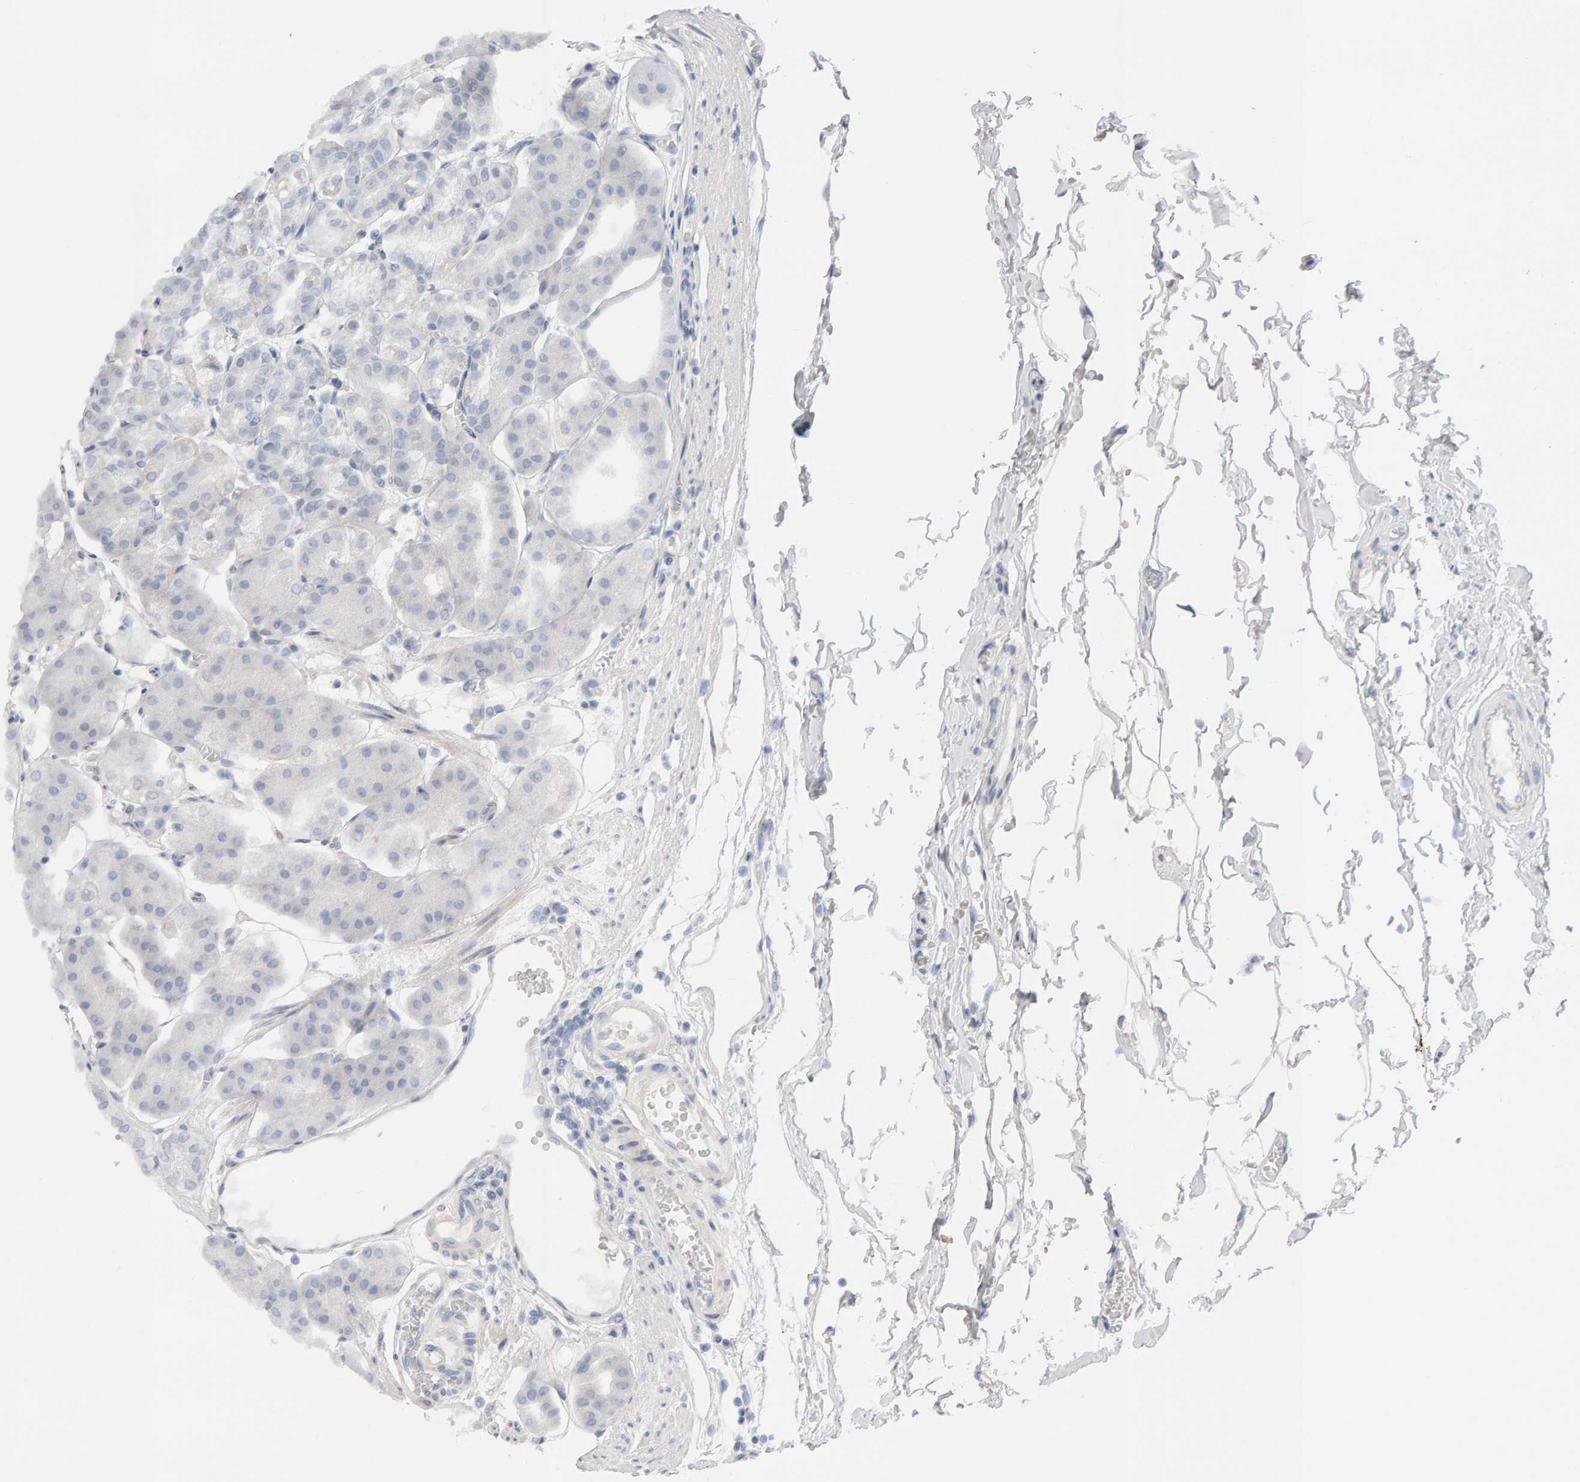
{"staining": {"intensity": "strong", "quantity": "25%-75%", "location": "nuclear"}, "tissue": "stomach", "cell_type": "Glandular cells", "image_type": "normal", "snomed": [{"axis": "morphology", "description": "Normal tissue, NOS"}, {"axis": "topography", "description": "Stomach, lower"}], "caption": "Strong nuclear protein positivity is appreciated in approximately 25%-75% of glandular cells in stomach.", "gene": "HNF4A", "patient": {"sex": "male", "age": 71}}